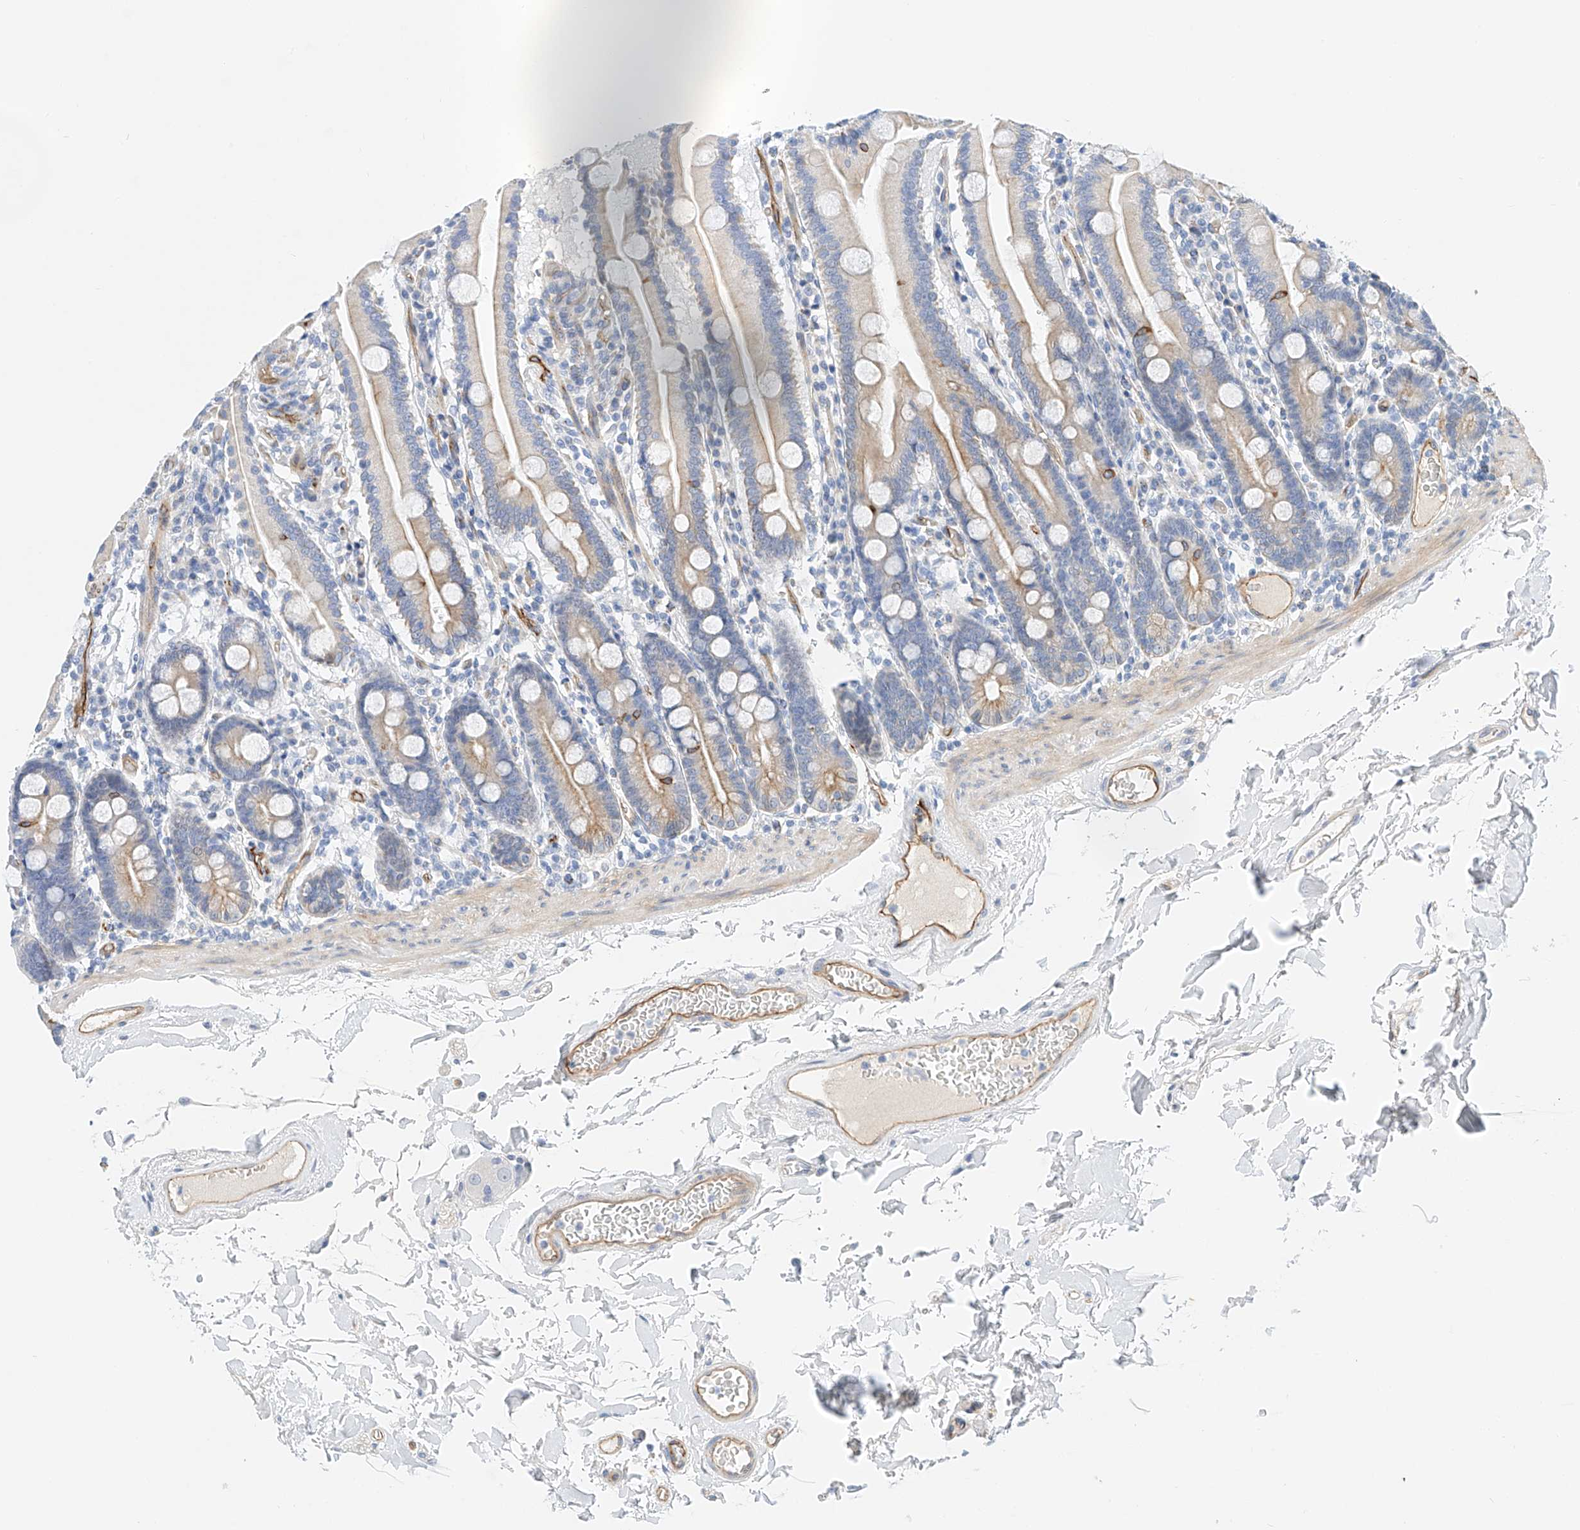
{"staining": {"intensity": "weak", "quantity": "25%-75%", "location": "cytoplasmic/membranous"}, "tissue": "duodenum", "cell_type": "Glandular cells", "image_type": "normal", "snomed": [{"axis": "morphology", "description": "Normal tissue, NOS"}, {"axis": "topography", "description": "Duodenum"}], "caption": "Human duodenum stained with a brown dye displays weak cytoplasmic/membranous positive expression in about 25%-75% of glandular cells.", "gene": "SBSPON", "patient": {"sex": "male", "age": 55}}